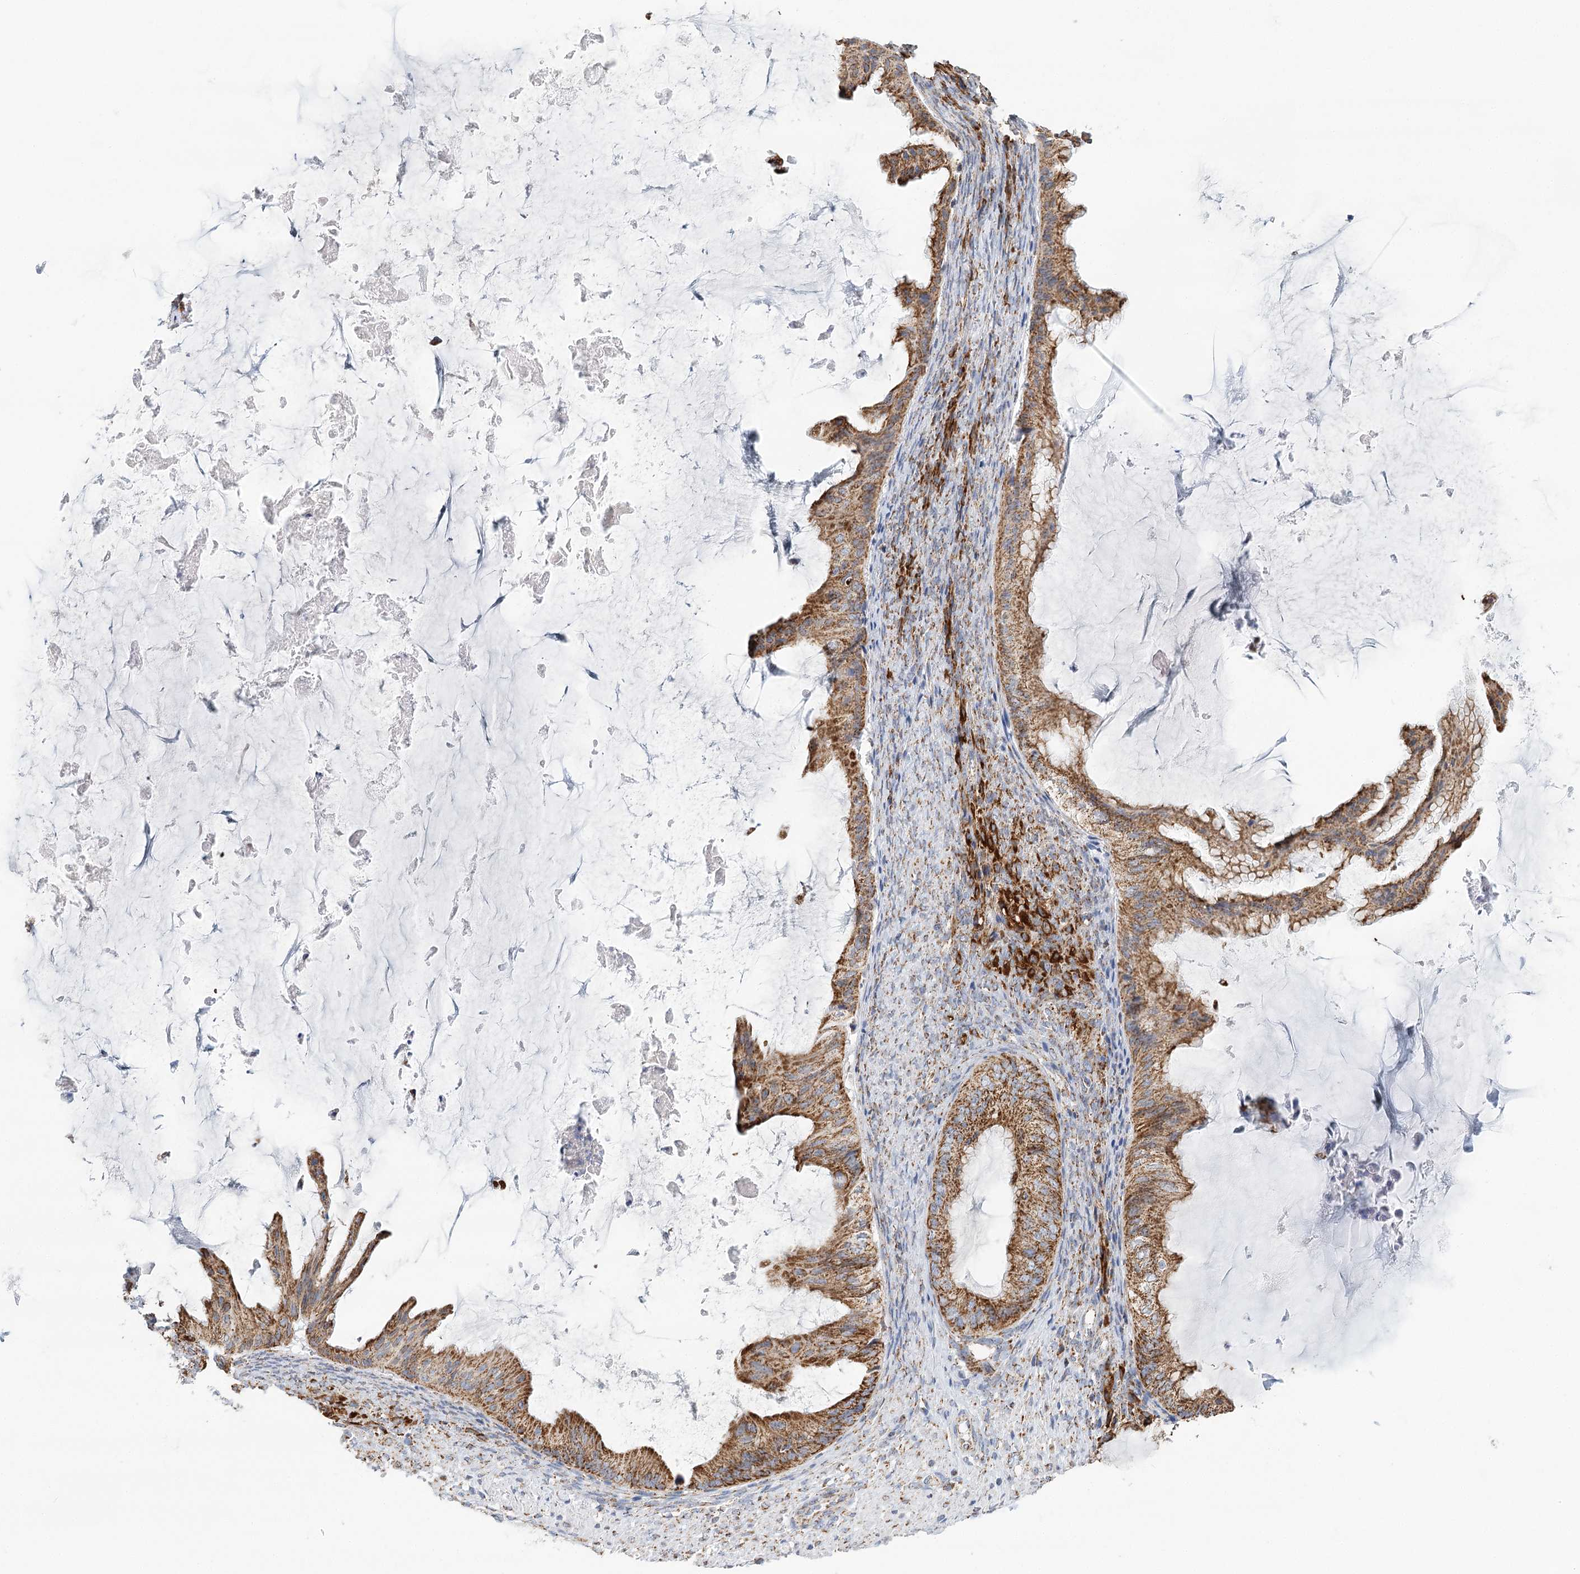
{"staining": {"intensity": "strong", "quantity": ">75%", "location": "cytoplasmic/membranous"}, "tissue": "ovarian cancer", "cell_type": "Tumor cells", "image_type": "cancer", "snomed": [{"axis": "morphology", "description": "Cystadenocarcinoma, mucinous, NOS"}, {"axis": "topography", "description": "Ovary"}], "caption": "Immunohistochemical staining of ovarian cancer (mucinous cystadenocarcinoma) displays high levels of strong cytoplasmic/membranous positivity in approximately >75% of tumor cells.", "gene": "LSS", "patient": {"sex": "female", "age": 61}}